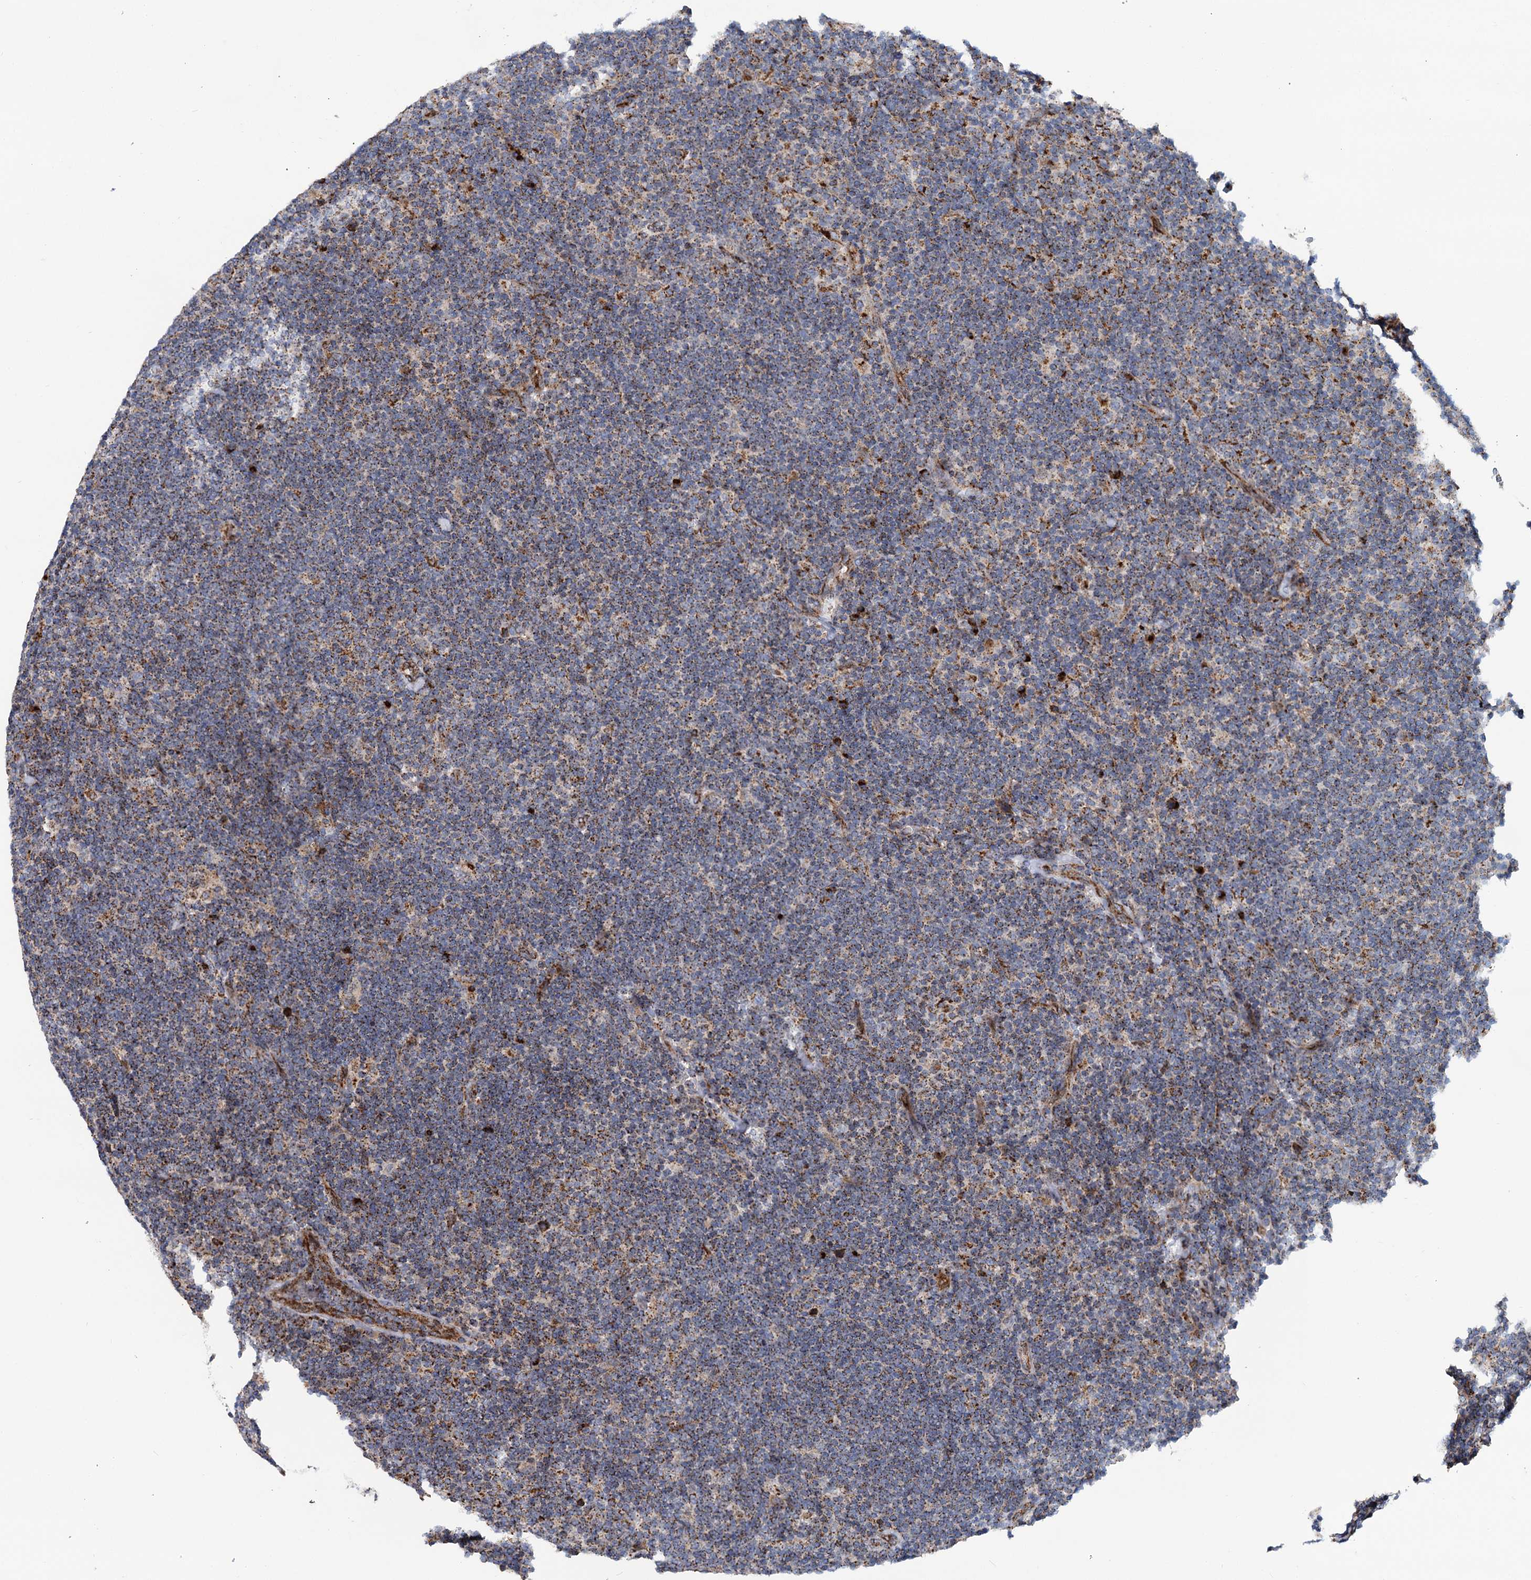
{"staining": {"intensity": "weak", "quantity": "<25%", "location": "cytoplasmic/membranous"}, "tissue": "lymphoma", "cell_type": "Tumor cells", "image_type": "cancer", "snomed": [{"axis": "morphology", "description": "Hodgkin's disease, NOS"}, {"axis": "topography", "description": "Lymph node"}], "caption": "Protein analysis of Hodgkin's disease shows no significant staining in tumor cells. (DAB (3,3'-diaminobenzidine) IHC visualized using brightfield microscopy, high magnification).", "gene": "SUPT20H", "patient": {"sex": "female", "age": 57}}